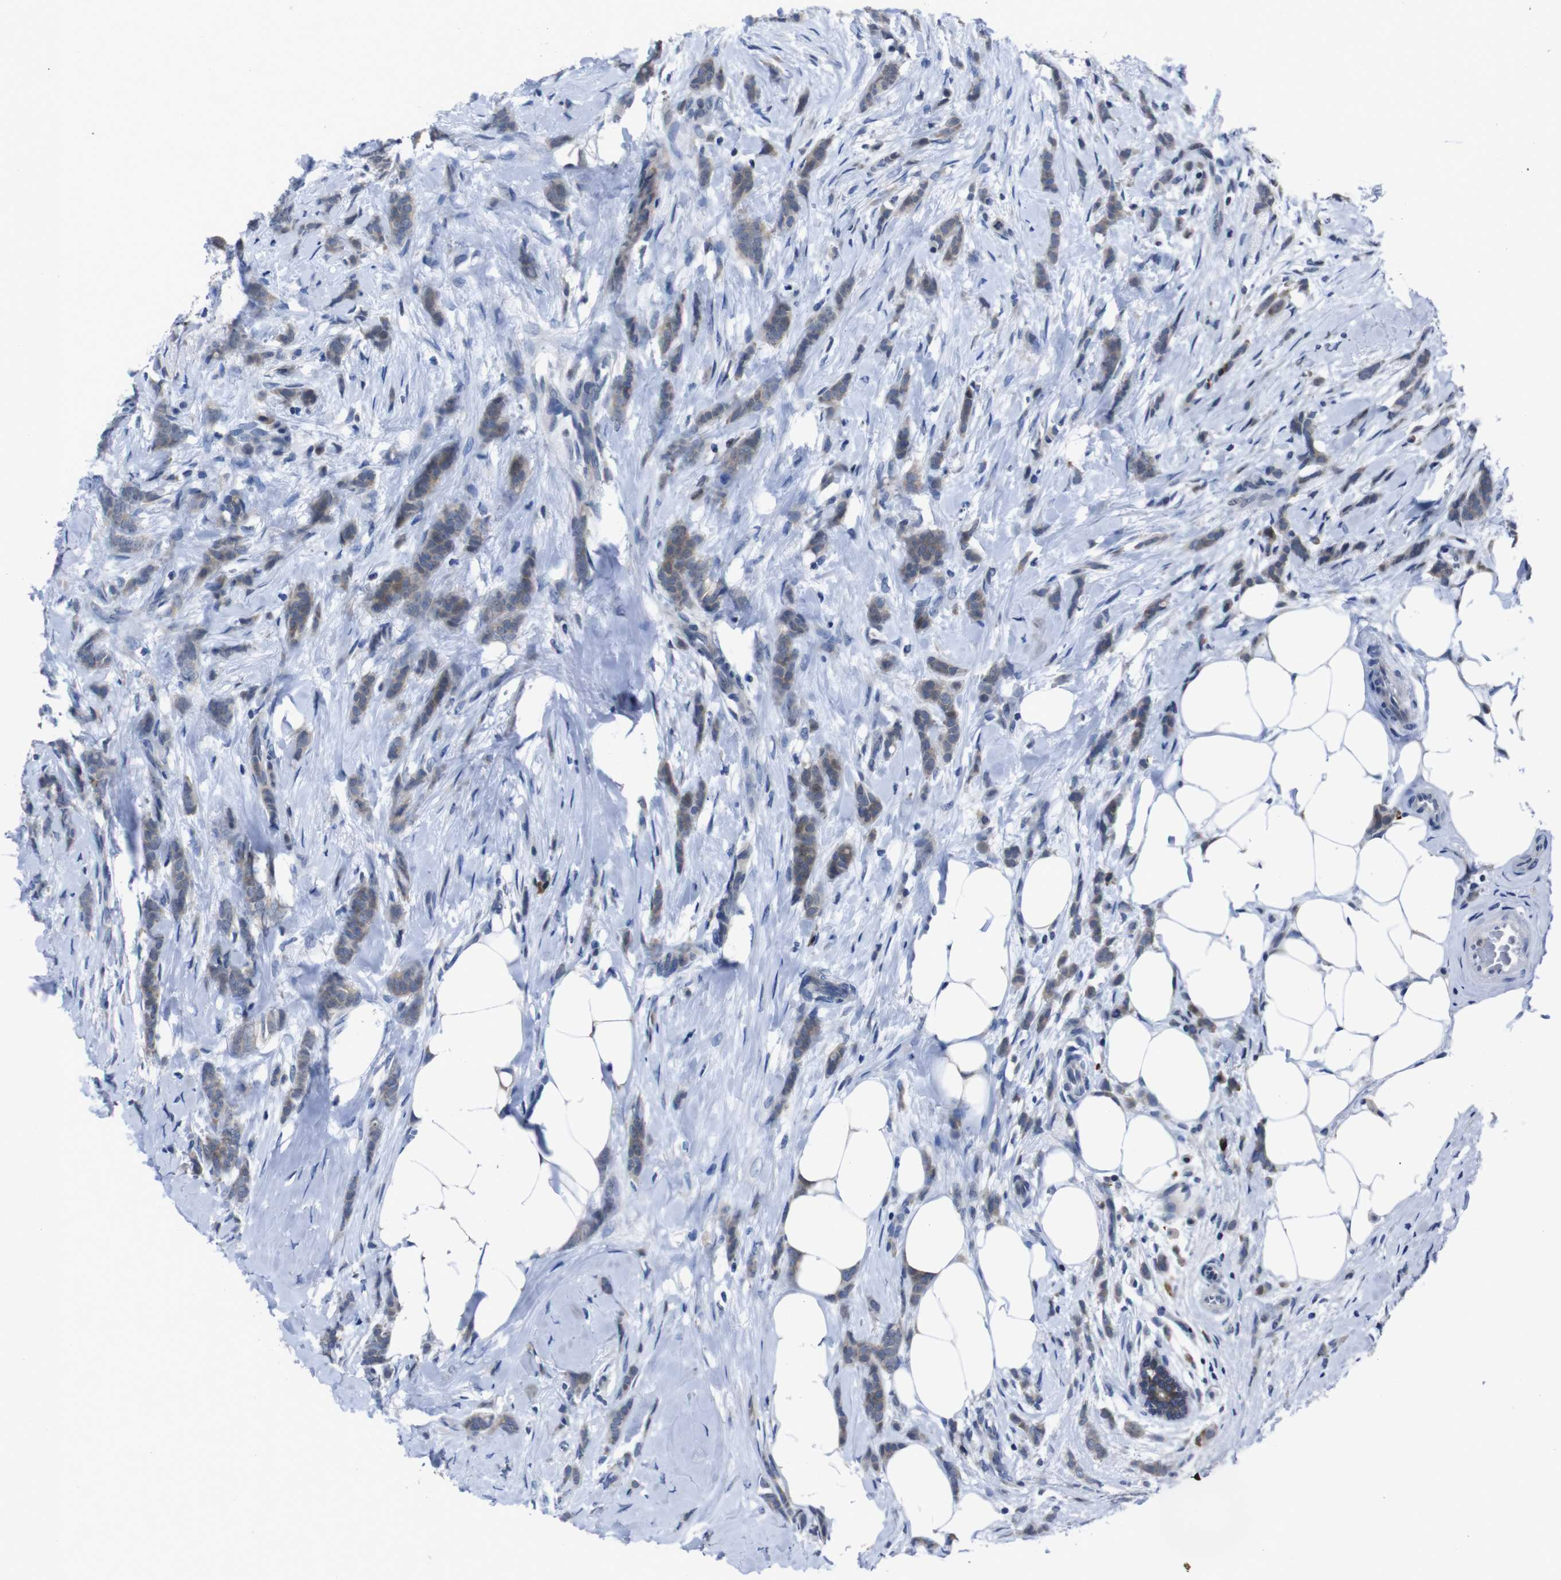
{"staining": {"intensity": "moderate", "quantity": ">75%", "location": "cytoplasmic/membranous"}, "tissue": "breast cancer", "cell_type": "Tumor cells", "image_type": "cancer", "snomed": [{"axis": "morphology", "description": "Lobular carcinoma, in situ"}, {"axis": "morphology", "description": "Lobular carcinoma"}, {"axis": "topography", "description": "Breast"}], "caption": "This micrograph demonstrates breast lobular carcinoma in situ stained with IHC to label a protein in brown. The cytoplasmic/membranous of tumor cells show moderate positivity for the protein. Nuclei are counter-stained blue.", "gene": "SEMA4B", "patient": {"sex": "female", "age": 41}}